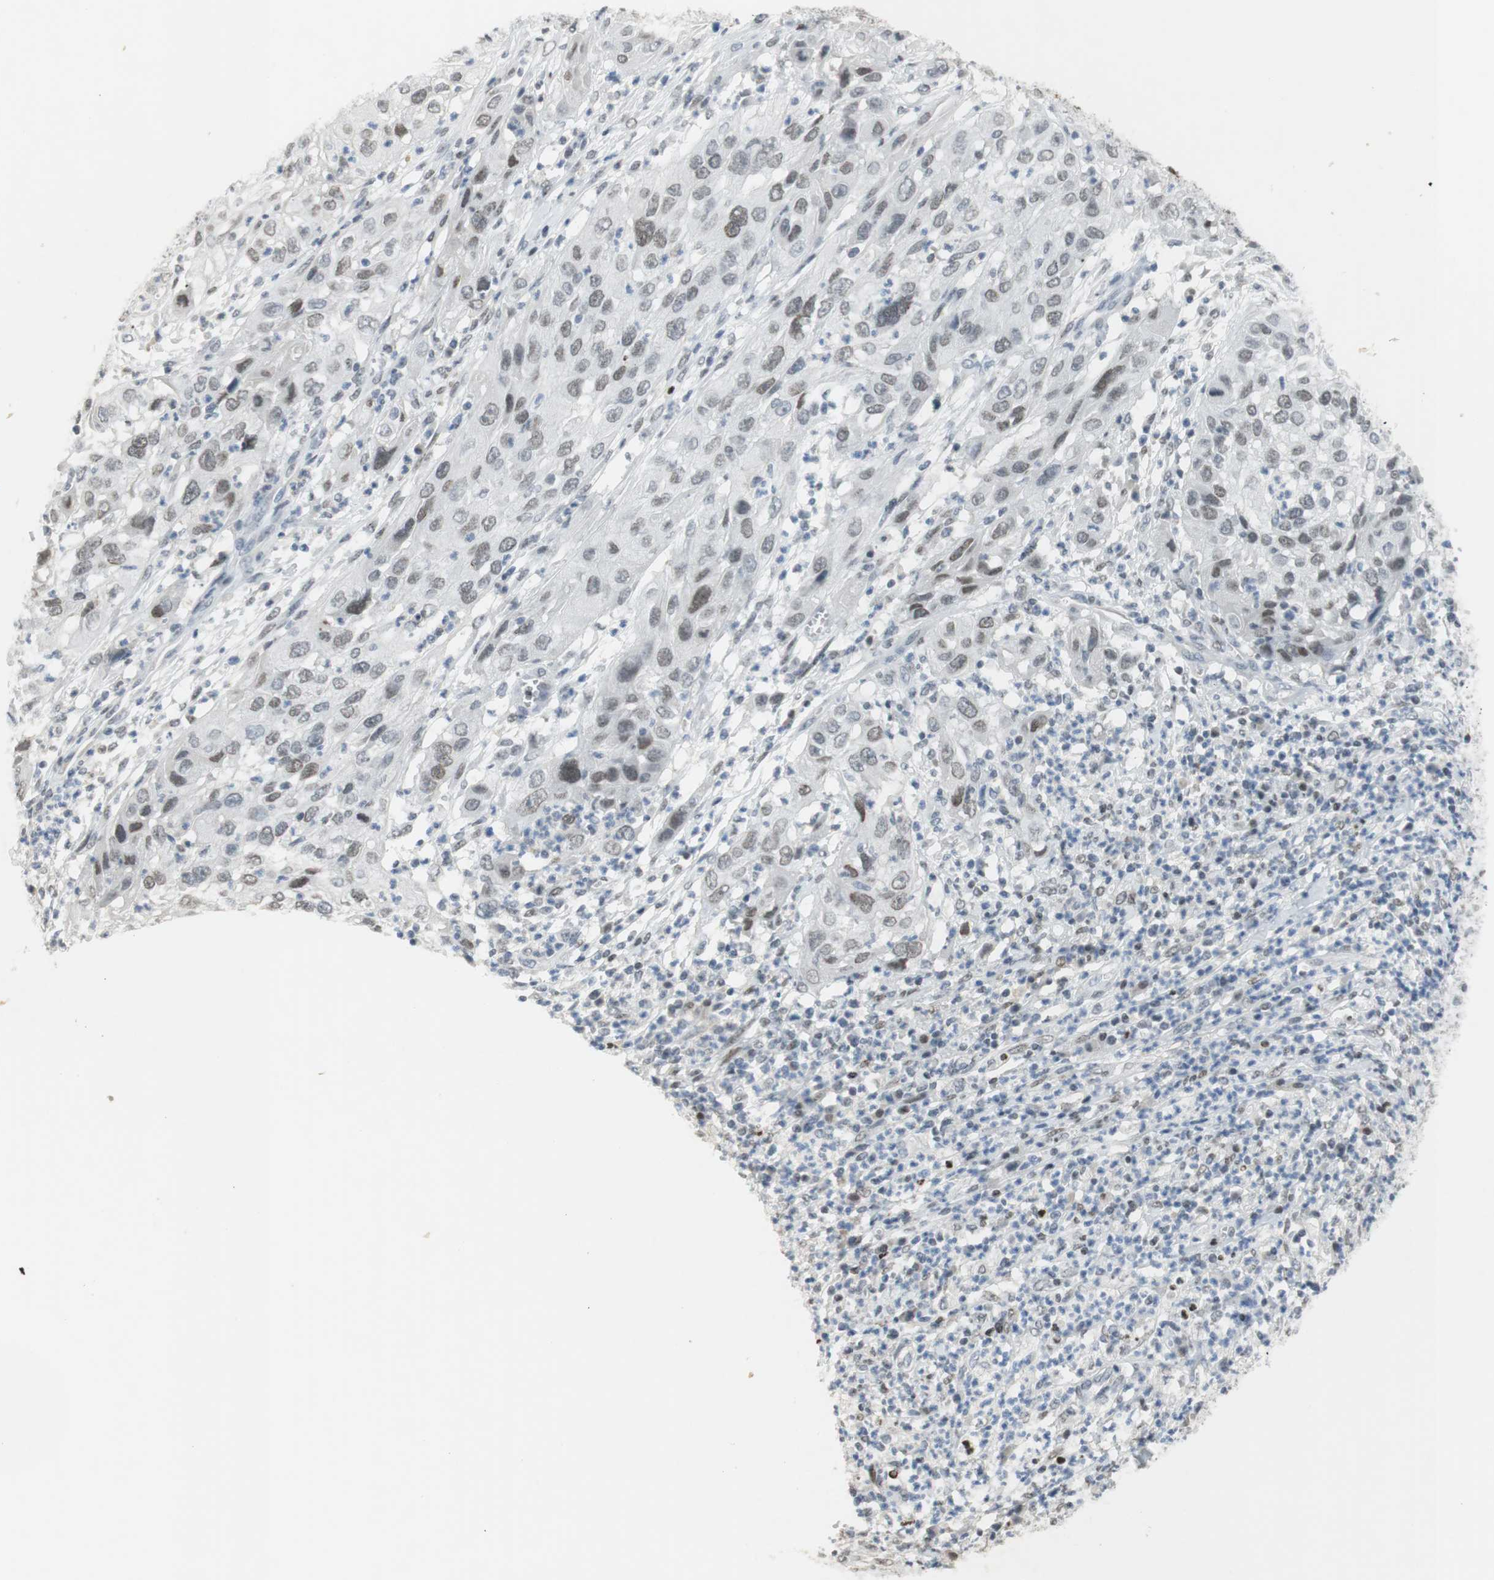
{"staining": {"intensity": "weak", "quantity": ">75%", "location": "nuclear"}, "tissue": "cervical cancer", "cell_type": "Tumor cells", "image_type": "cancer", "snomed": [{"axis": "morphology", "description": "Squamous cell carcinoma, NOS"}, {"axis": "topography", "description": "Cervix"}], "caption": "This photomicrograph exhibits immunohistochemistry staining of human squamous cell carcinoma (cervical), with low weak nuclear positivity in approximately >75% of tumor cells.", "gene": "BMI1", "patient": {"sex": "female", "age": 32}}